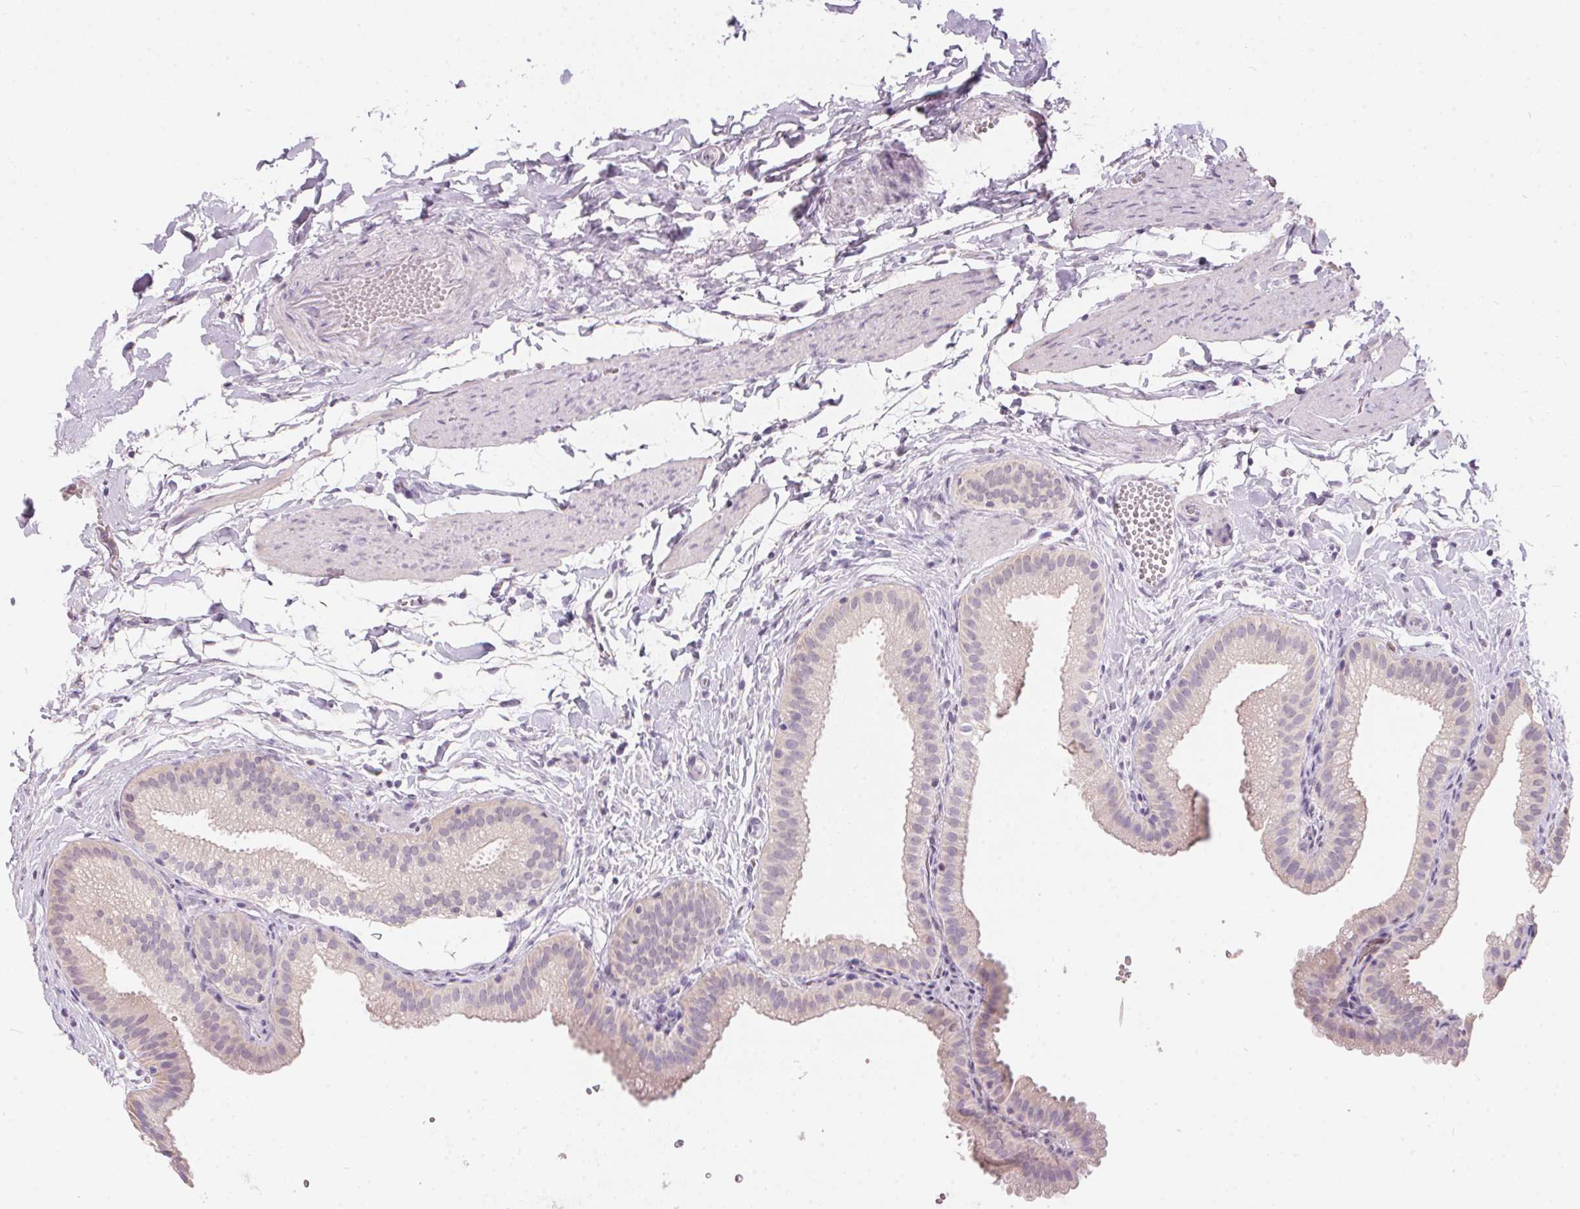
{"staining": {"intensity": "negative", "quantity": "none", "location": "none"}, "tissue": "gallbladder", "cell_type": "Glandular cells", "image_type": "normal", "snomed": [{"axis": "morphology", "description": "Normal tissue, NOS"}, {"axis": "topography", "description": "Gallbladder"}], "caption": "Glandular cells show no significant protein staining in normal gallbladder.", "gene": "SERPINB1", "patient": {"sex": "female", "age": 63}}